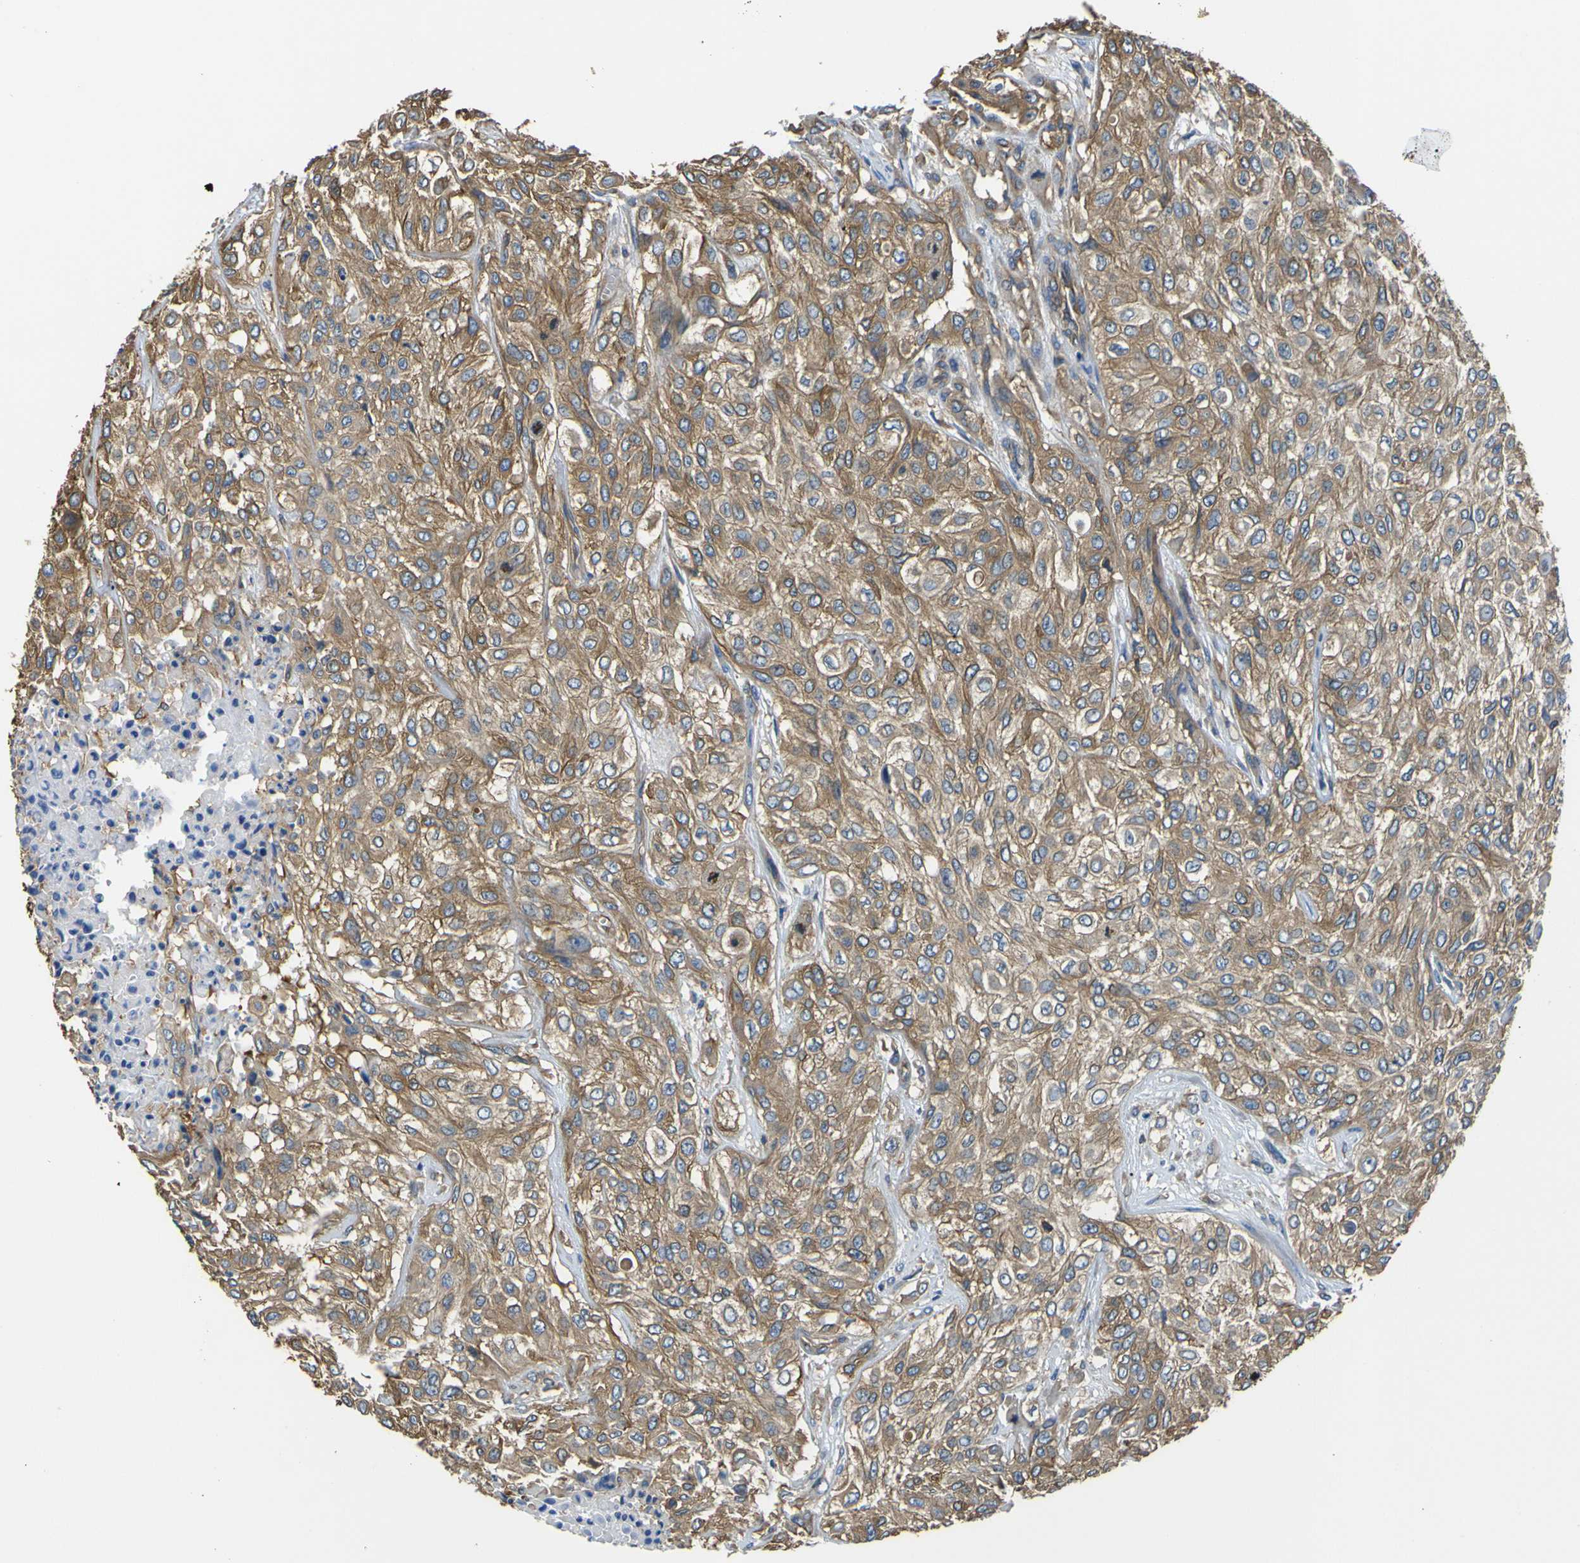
{"staining": {"intensity": "moderate", "quantity": ">75%", "location": "cytoplasmic/membranous"}, "tissue": "urothelial cancer", "cell_type": "Tumor cells", "image_type": "cancer", "snomed": [{"axis": "morphology", "description": "Urothelial carcinoma, High grade"}, {"axis": "topography", "description": "Urinary bladder"}], "caption": "This micrograph exhibits IHC staining of human urothelial carcinoma (high-grade), with medium moderate cytoplasmic/membranous positivity in approximately >75% of tumor cells.", "gene": "TUBB", "patient": {"sex": "male", "age": 57}}